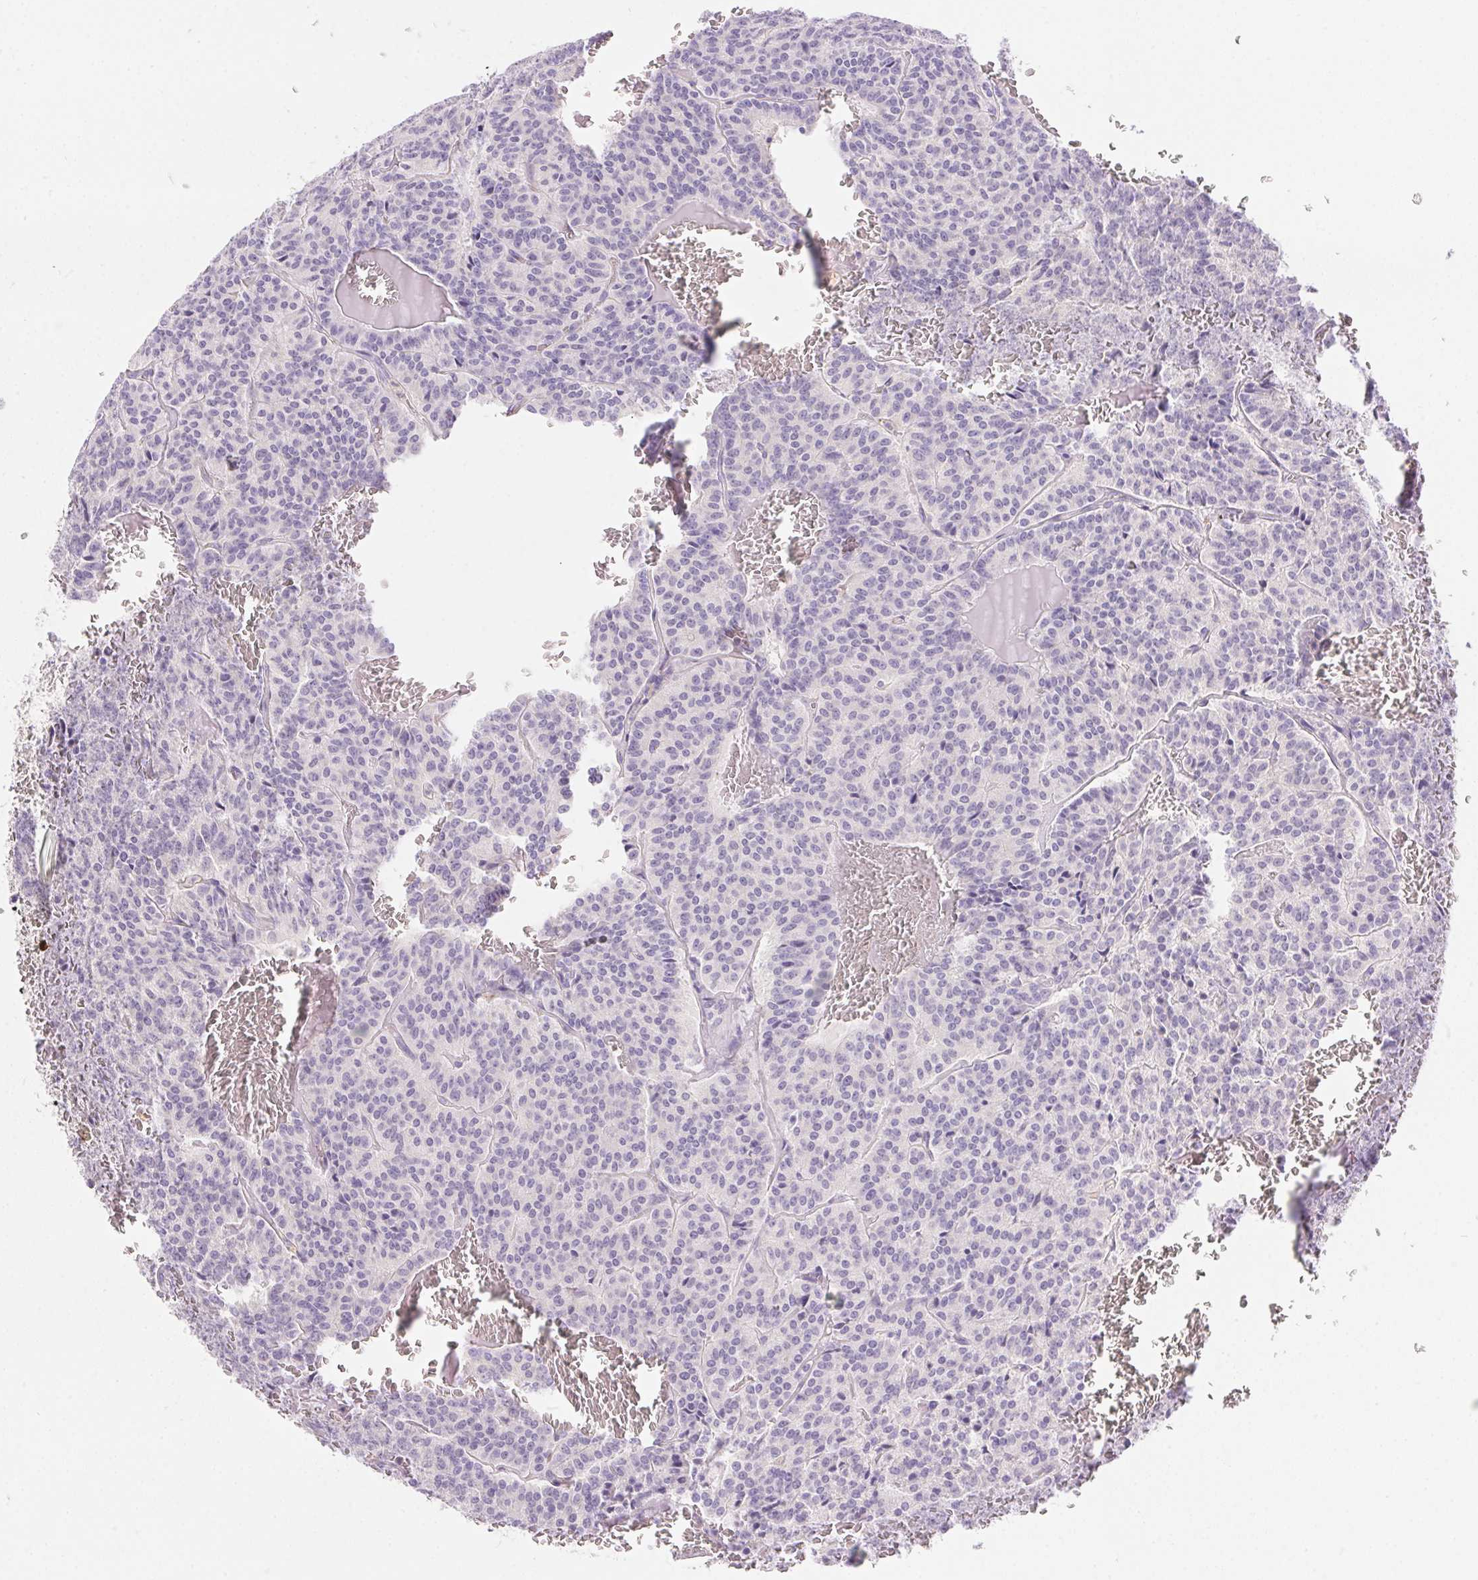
{"staining": {"intensity": "negative", "quantity": "none", "location": "none"}, "tissue": "carcinoid", "cell_type": "Tumor cells", "image_type": "cancer", "snomed": [{"axis": "morphology", "description": "Carcinoid, malignant, NOS"}, {"axis": "topography", "description": "Lung"}], "caption": "Tumor cells show no significant expression in carcinoid.", "gene": "SSTR4", "patient": {"sex": "male", "age": 70}}